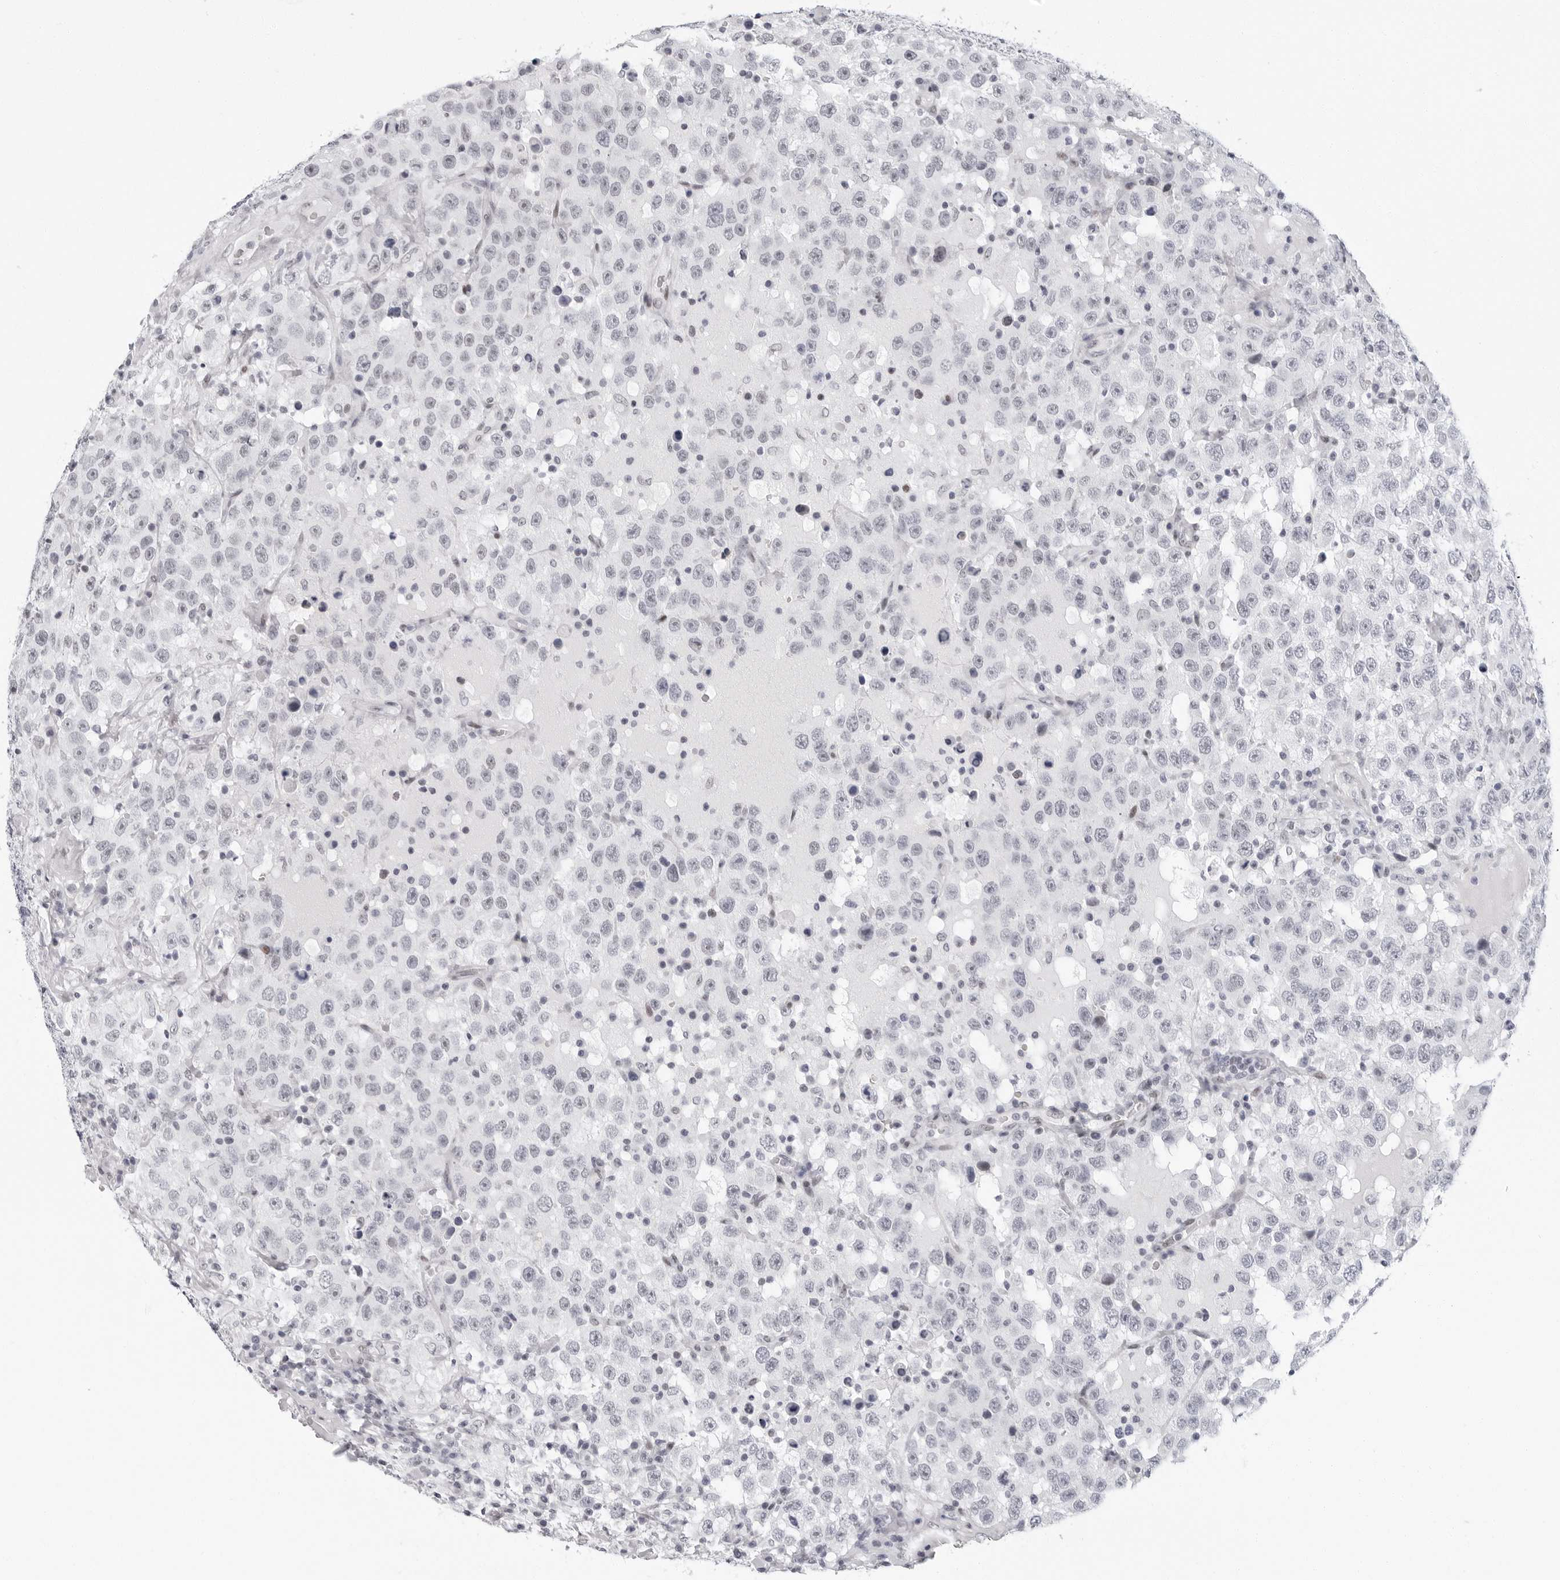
{"staining": {"intensity": "negative", "quantity": "none", "location": "none"}, "tissue": "testis cancer", "cell_type": "Tumor cells", "image_type": "cancer", "snomed": [{"axis": "morphology", "description": "Seminoma, NOS"}, {"axis": "topography", "description": "Testis"}], "caption": "Testis cancer (seminoma) was stained to show a protein in brown. There is no significant expression in tumor cells.", "gene": "VEZF1", "patient": {"sex": "male", "age": 41}}